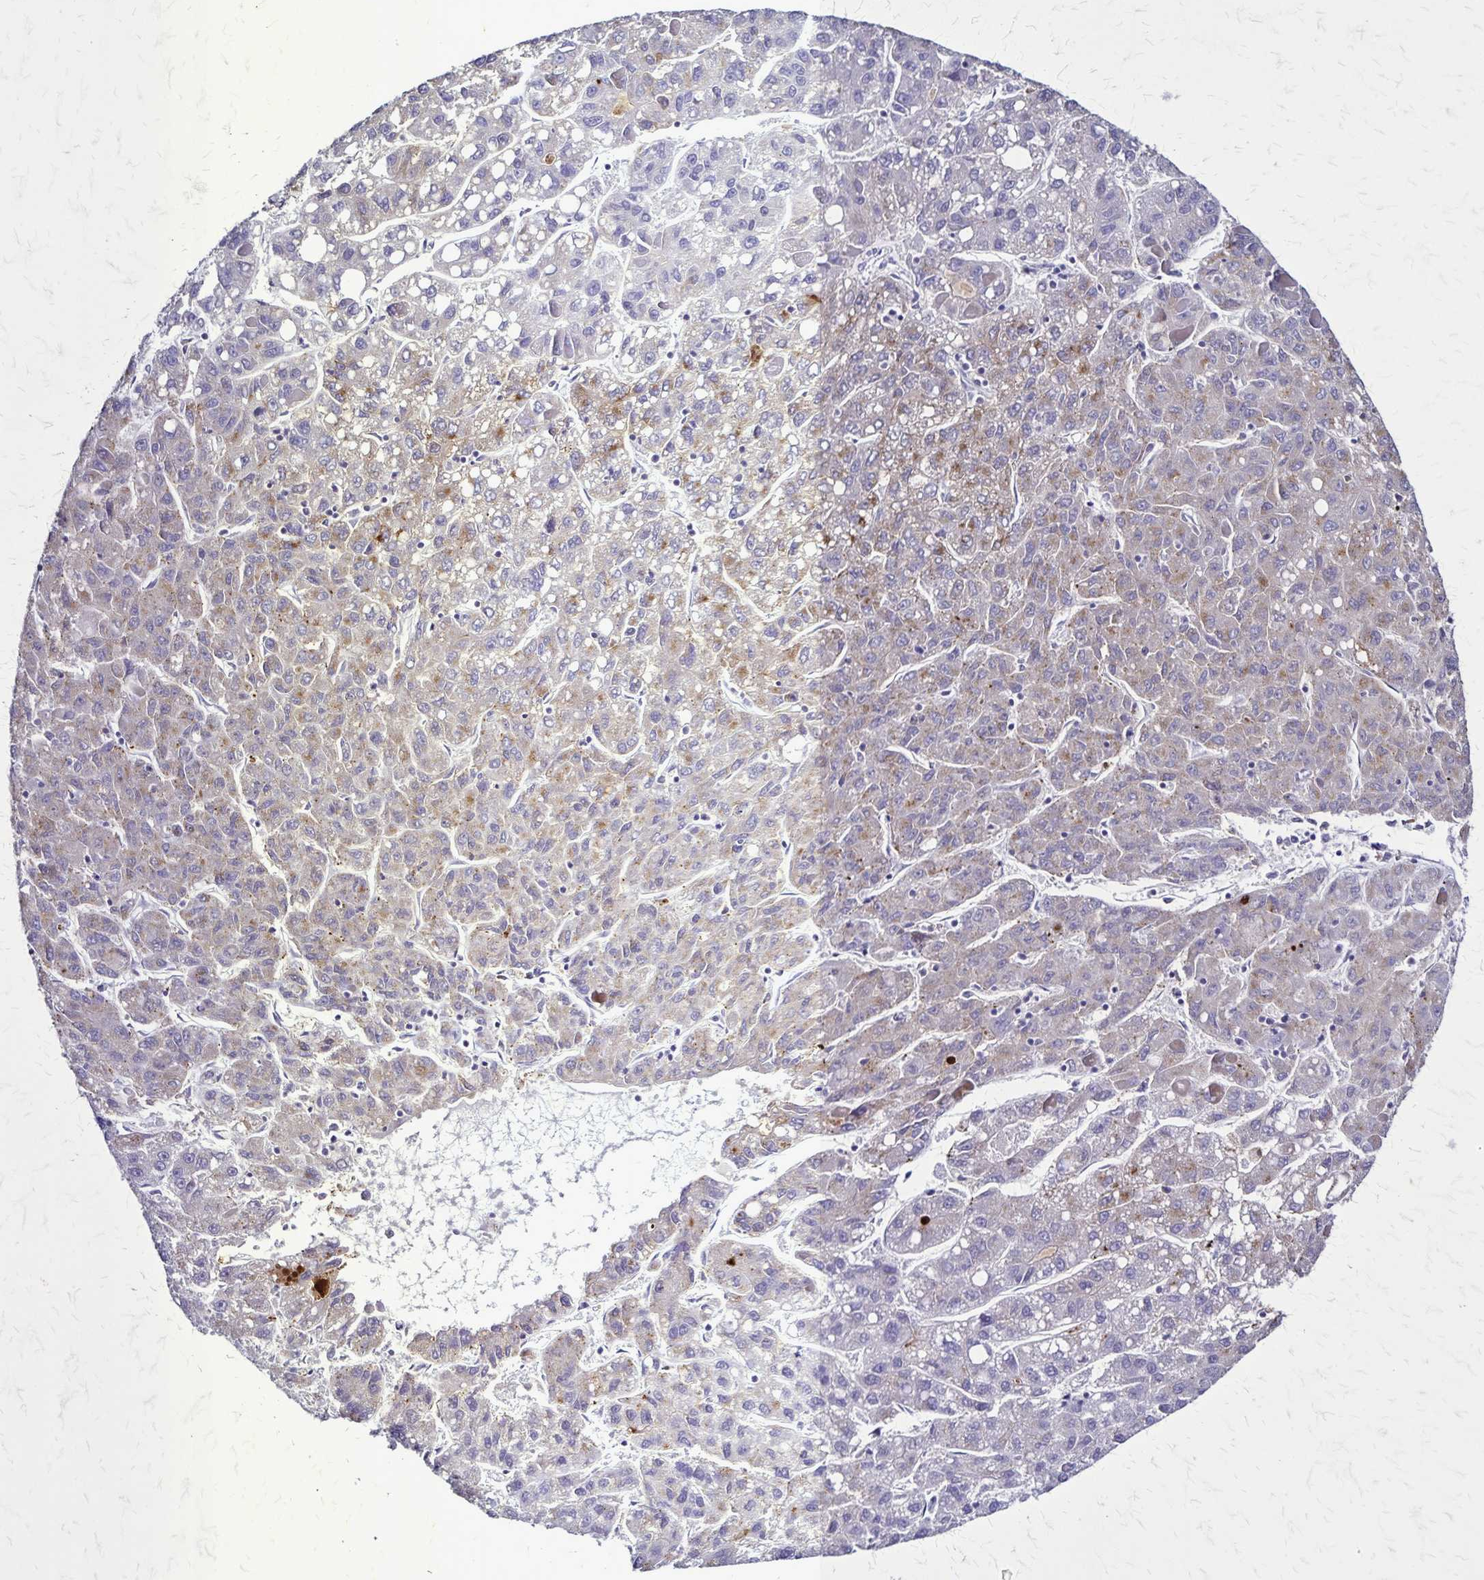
{"staining": {"intensity": "weak", "quantity": "25%-75%", "location": "cytoplasmic/membranous"}, "tissue": "liver cancer", "cell_type": "Tumor cells", "image_type": "cancer", "snomed": [{"axis": "morphology", "description": "Carcinoma, Hepatocellular, NOS"}, {"axis": "topography", "description": "Liver"}], "caption": "IHC staining of hepatocellular carcinoma (liver), which exhibits low levels of weak cytoplasmic/membranous expression in approximately 25%-75% of tumor cells indicating weak cytoplasmic/membranous protein positivity. The staining was performed using DAB (3,3'-diaminobenzidine) (brown) for protein detection and nuclei were counterstained in hematoxylin (blue).", "gene": "PLXNA4", "patient": {"sex": "female", "age": 82}}